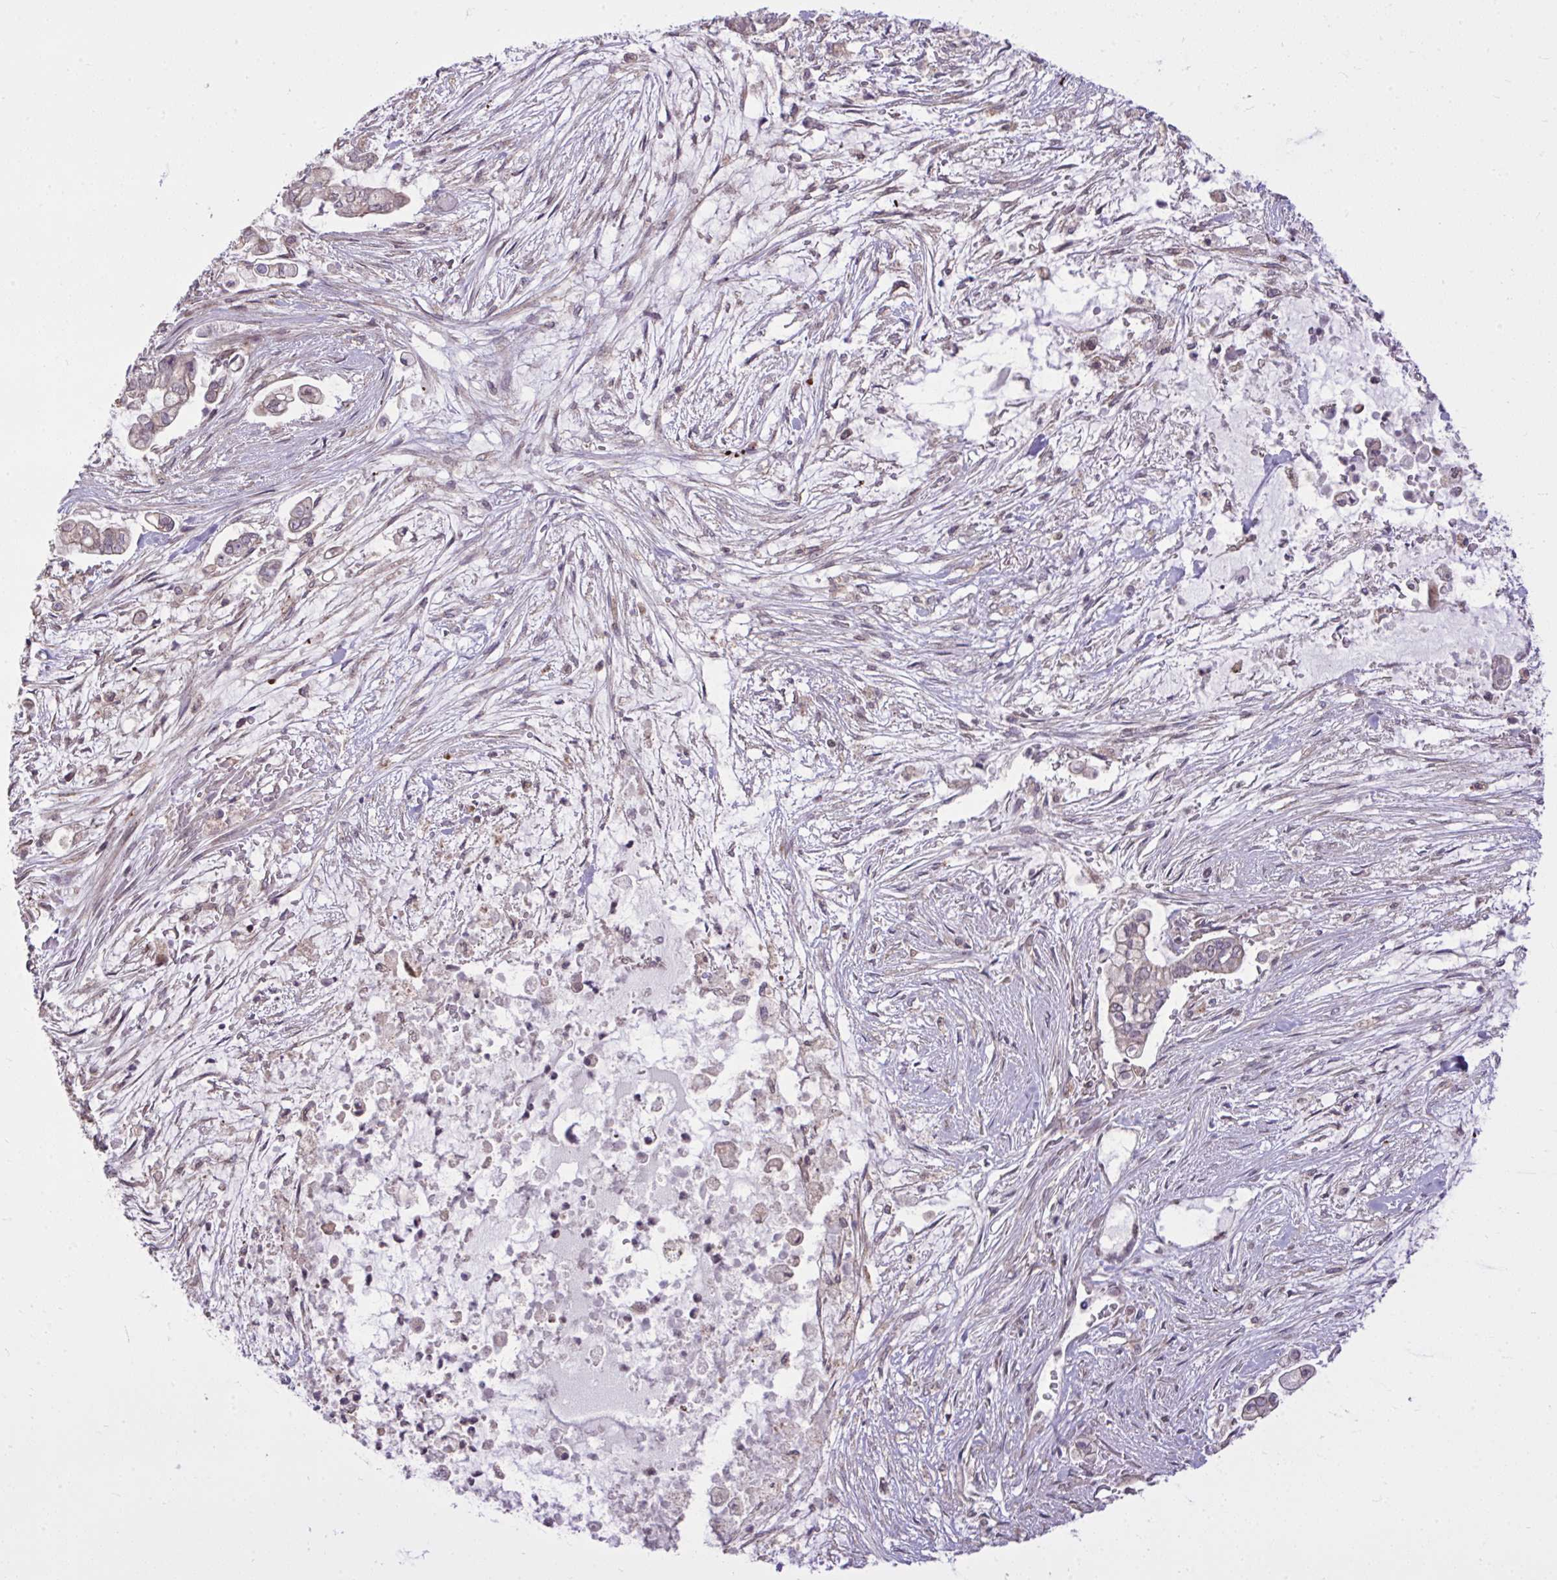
{"staining": {"intensity": "negative", "quantity": "none", "location": "none"}, "tissue": "pancreatic cancer", "cell_type": "Tumor cells", "image_type": "cancer", "snomed": [{"axis": "morphology", "description": "Adenocarcinoma, NOS"}, {"axis": "topography", "description": "Pancreas"}], "caption": "This photomicrograph is of pancreatic cancer stained with IHC to label a protein in brown with the nuclei are counter-stained blue. There is no expression in tumor cells.", "gene": "CYP20A1", "patient": {"sex": "female", "age": 69}}